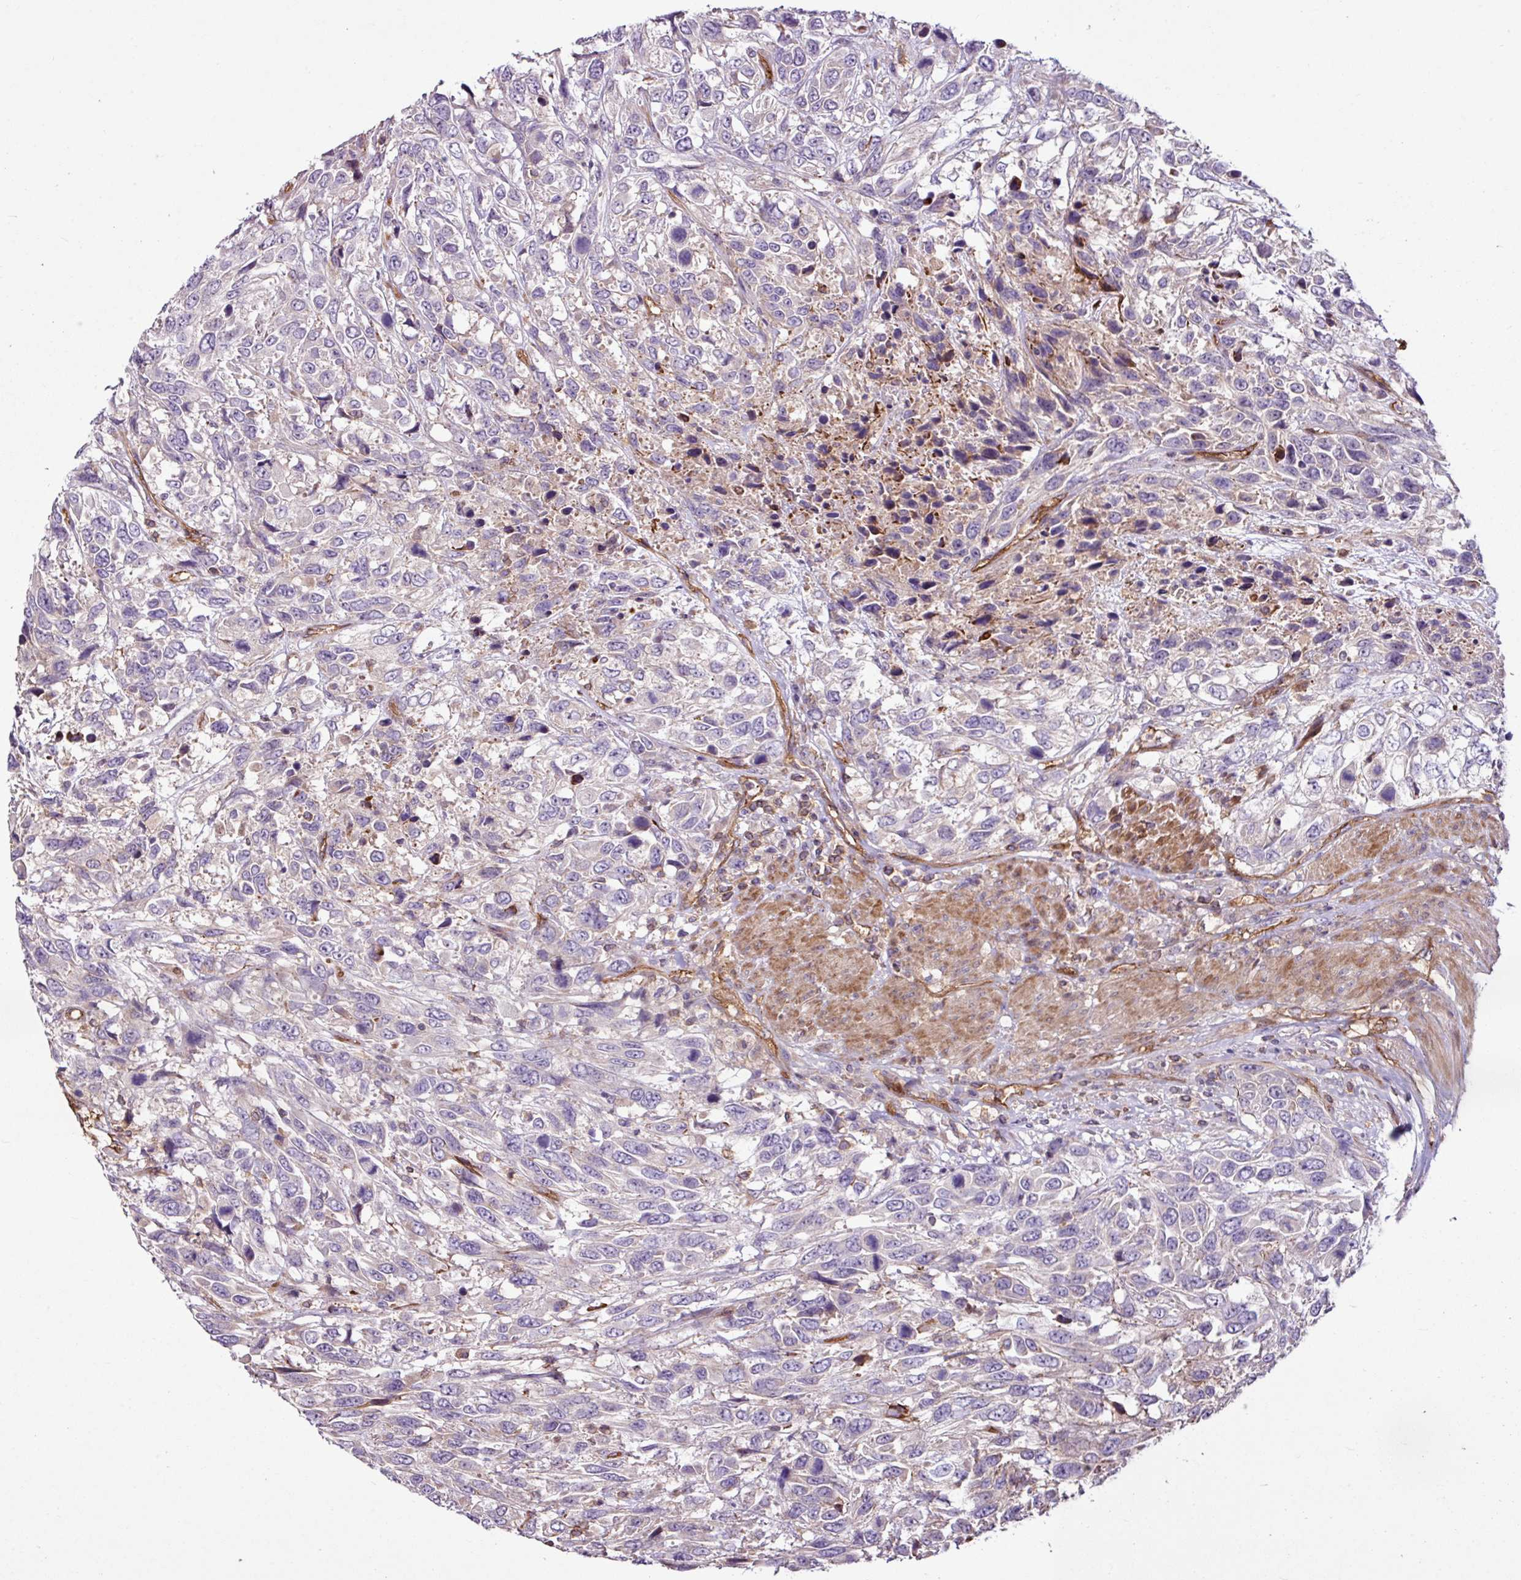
{"staining": {"intensity": "negative", "quantity": "none", "location": "none"}, "tissue": "urothelial cancer", "cell_type": "Tumor cells", "image_type": "cancer", "snomed": [{"axis": "morphology", "description": "Urothelial carcinoma, High grade"}, {"axis": "topography", "description": "Urinary bladder"}], "caption": "IHC of urothelial cancer shows no positivity in tumor cells.", "gene": "ZNF106", "patient": {"sex": "female", "age": 70}}